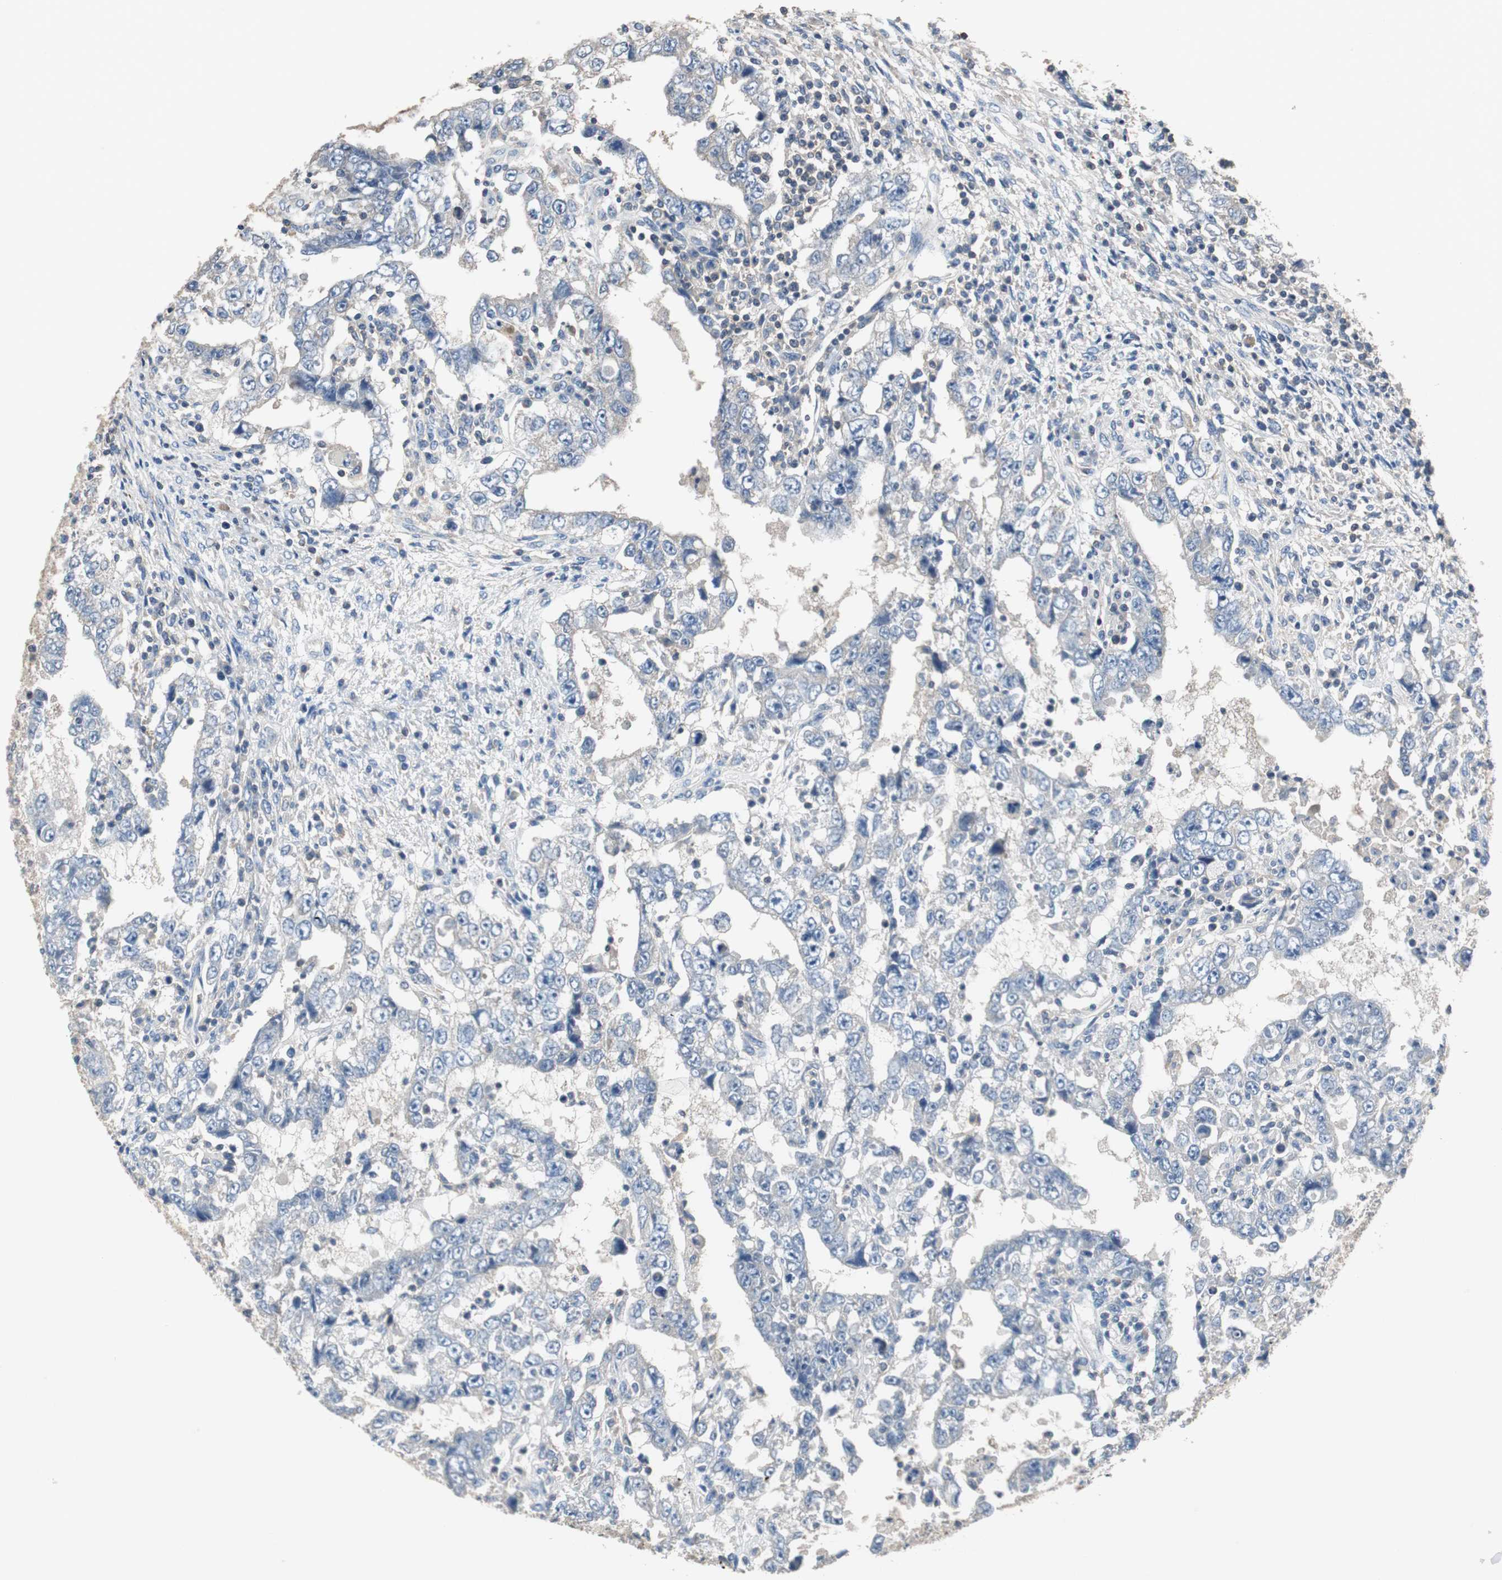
{"staining": {"intensity": "negative", "quantity": "none", "location": "none"}, "tissue": "testis cancer", "cell_type": "Tumor cells", "image_type": "cancer", "snomed": [{"axis": "morphology", "description": "Carcinoma, Embryonal, NOS"}, {"axis": "topography", "description": "Testis"}], "caption": "Immunohistochemistry (IHC) image of human embryonal carcinoma (testis) stained for a protein (brown), which demonstrates no staining in tumor cells.", "gene": "PRKCA", "patient": {"sex": "male", "age": 26}}